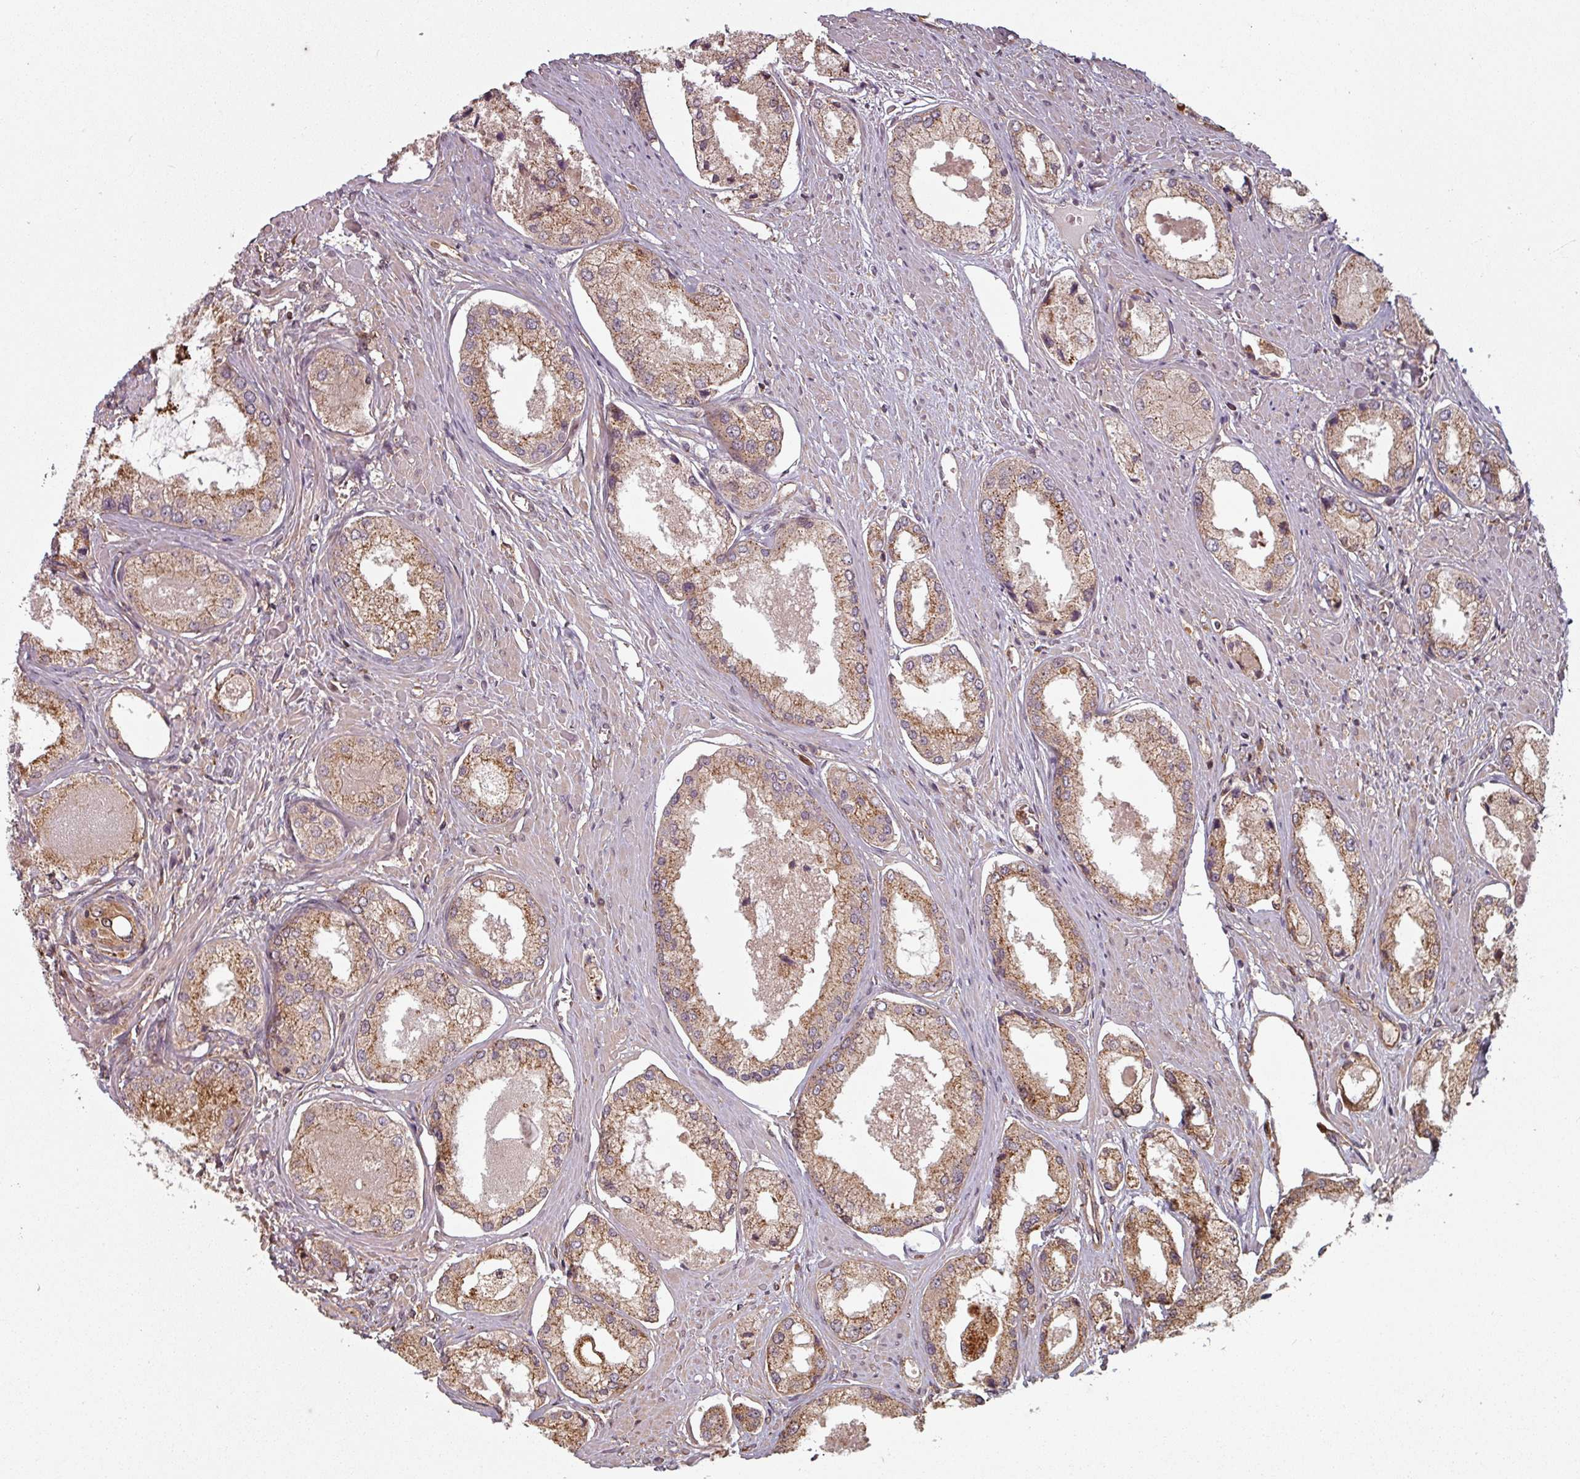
{"staining": {"intensity": "moderate", "quantity": ">75%", "location": "cytoplasmic/membranous"}, "tissue": "prostate cancer", "cell_type": "Tumor cells", "image_type": "cancer", "snomed": [{"axis": "morphology", "description": "Adenocarcinoma, Low grade"}, {"axis": "topography", "description": "Prostate"}], "caption": "Prostate cancer stained for a protein shows moderate cytoplasmic/membranous positivity in tumor cells.", "gene": "EID1", "patient": {"sex": "male", "age": 68}}